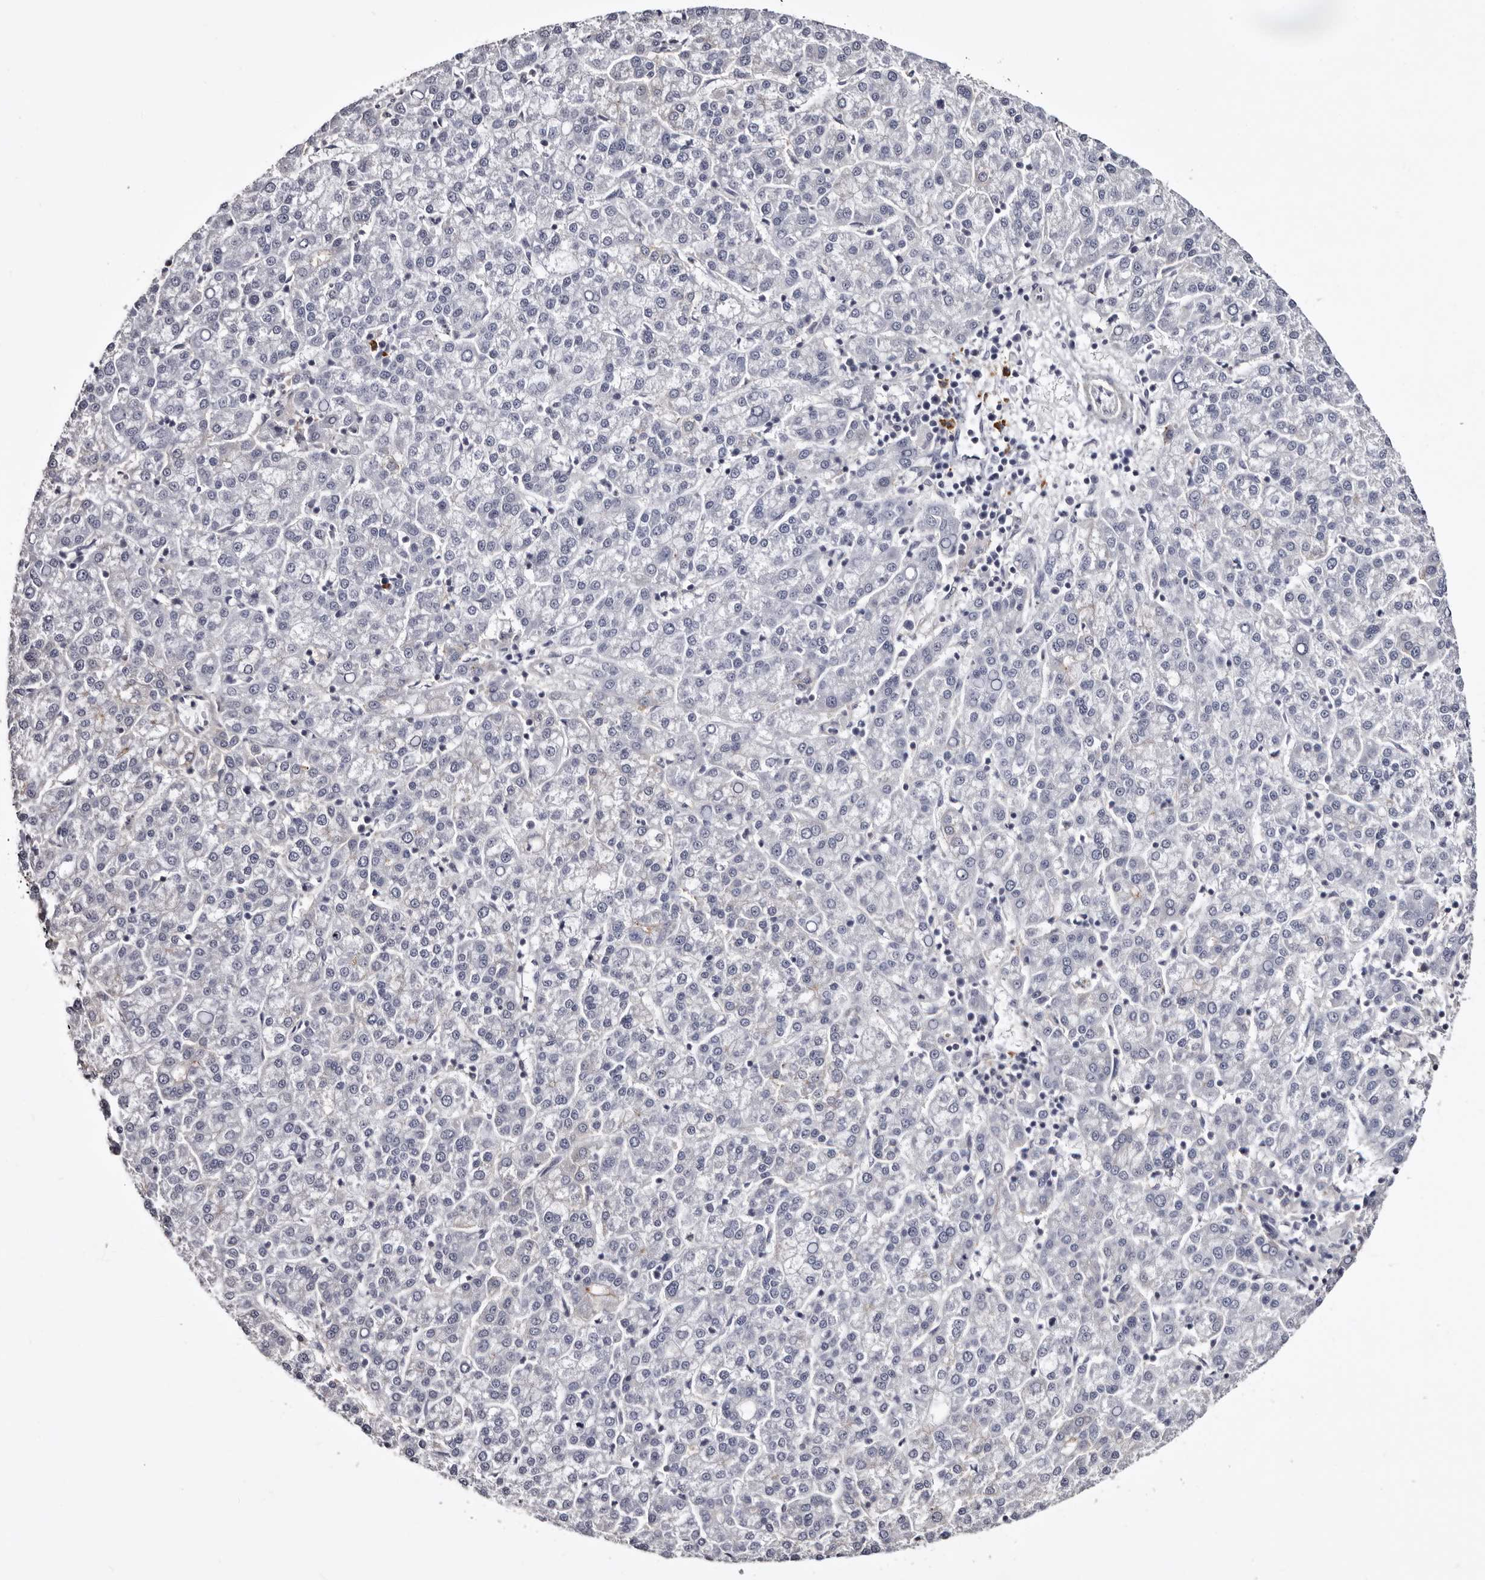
{"staining": {"intensity": "negative", "quantity": "none", "location": "none"}, "tissue": "liver cancer", "cell_type": "Tumor cells", "image_type": "cancer", "snomed": [{"axis": "morphology", "description": "Carcinoma, Hepatocellular, NOS"}, {"axis": "topography", "description": "Liver"}], "caption": "Liver cancer stained for a protein using immunohistochemistry exhibits no expression tumor cells.", "gene": "LAD1", "patient": {"sex": "female", "age": 58}}